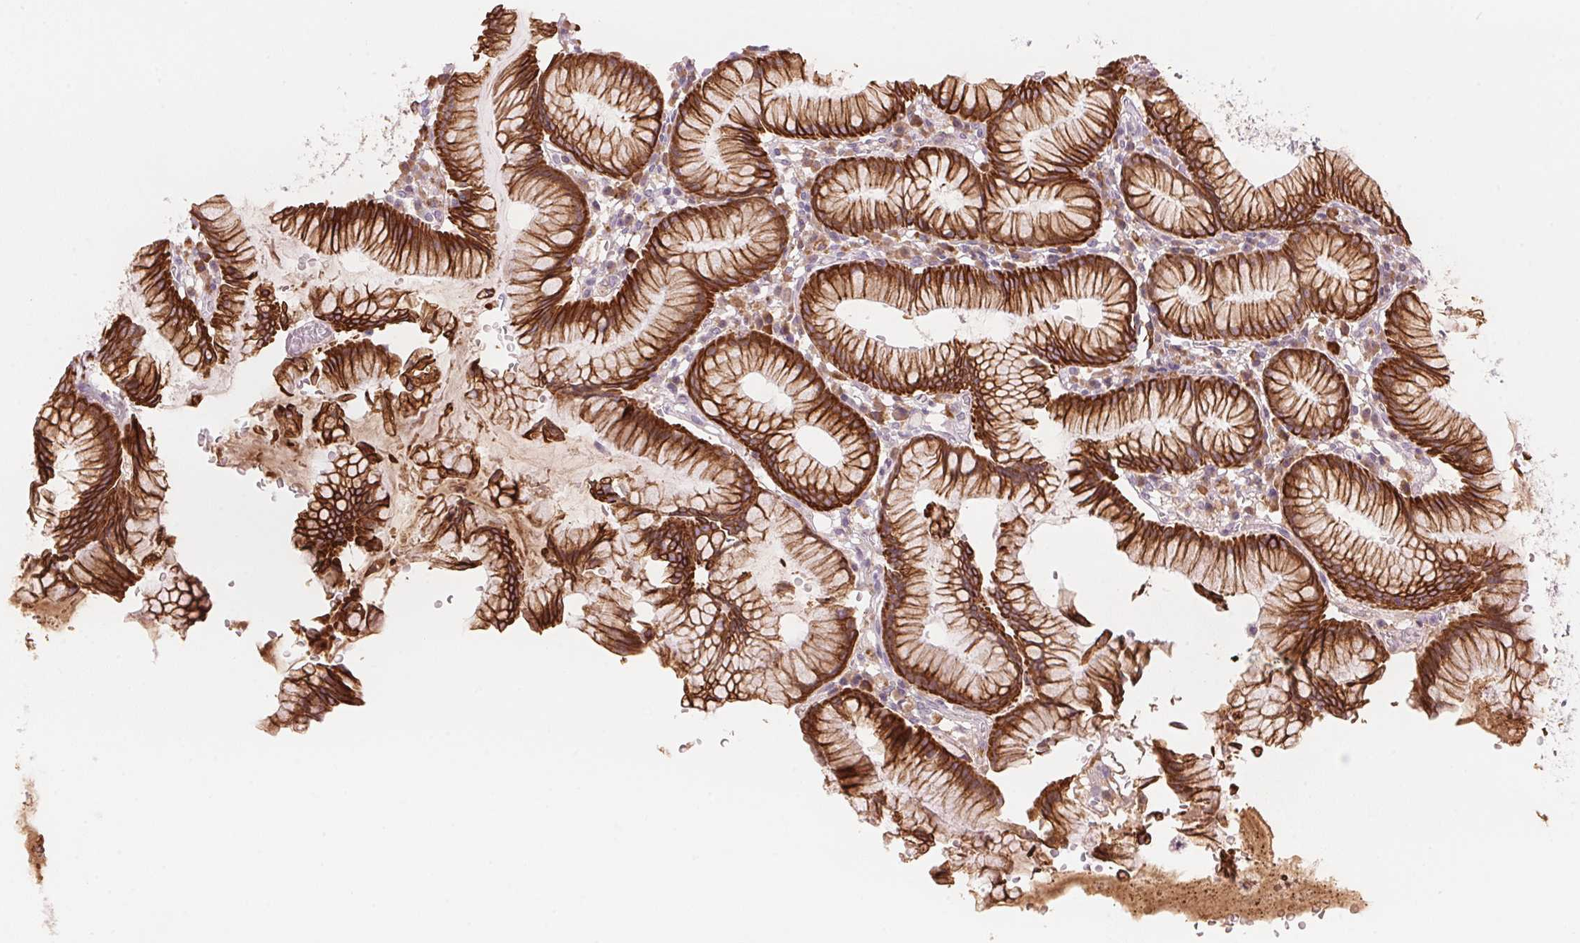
{"staining": {"intensity": "strong", "quantity": "25%-75%", "location": "cytoplasmic/membranous"}, "tissue": "stomach", "cell_type": "Glandular cells", "image_type": "normal", "snomed": [{"axis": "morphology", "description": "Normal tissue, NOS"}, {"axis": "topography", "description": "Stomach"}], "caption": "Strong cytoplasmic/membranous protein expression is present in approximately 25%-75% of glandular cells in stomach. (DAB (3,3'-diaminobenzidine) = brown stain, brightfield microscopy at high magnification).", "gene": "SCTR", "patient": {"sex": "male", "age": 55}}